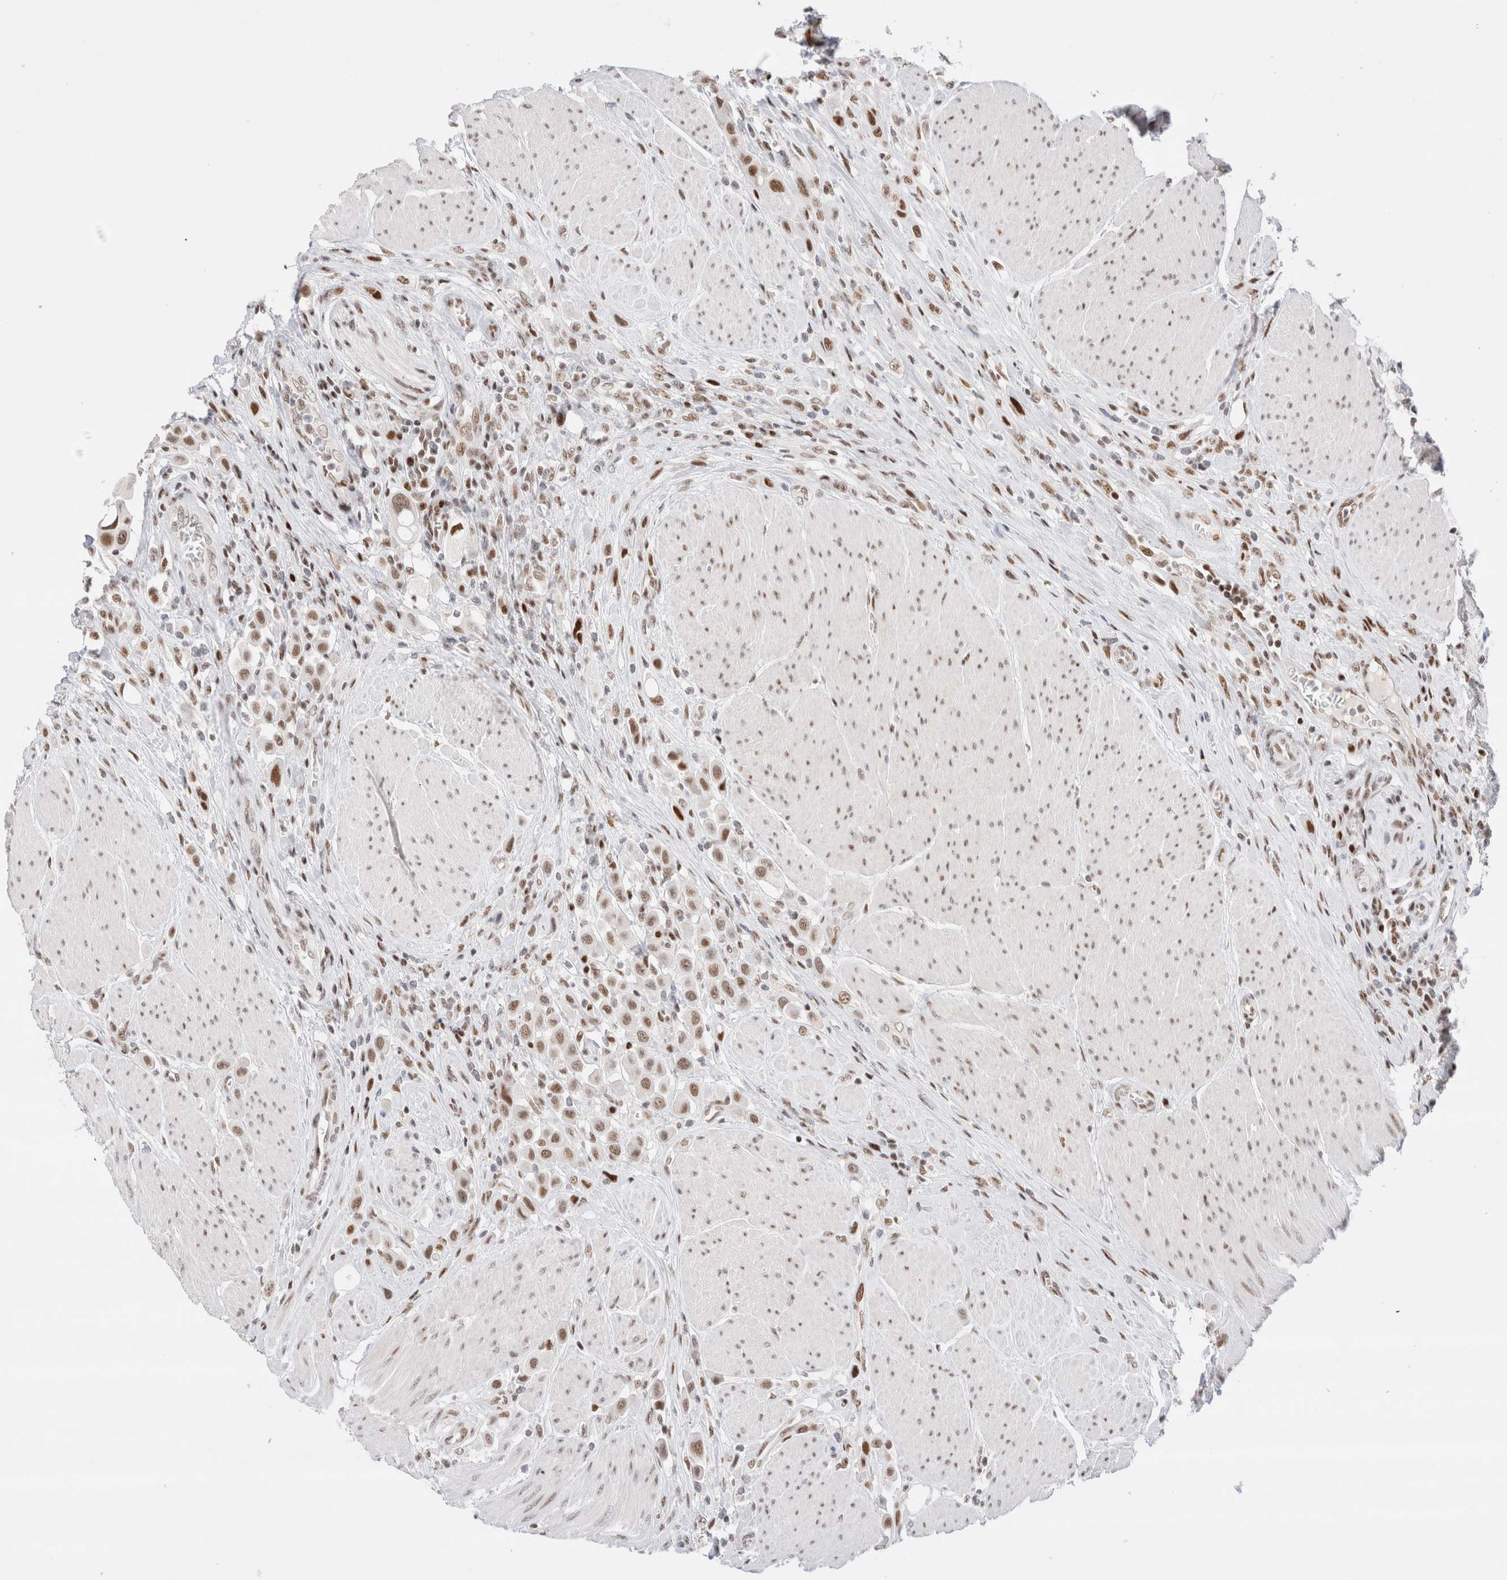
{"staining": {"intensity": "weak", "quantity": ">75%", "location": "nuclear"}, "tissue": "urothelial cancer", "cell_type": "Tumor cells", "image_type": "cancer", "snomed": [{"axis": "morphology", "description": "Urothelial carcinoma, High grade"}, {"axis": "topography", "description": "Urinary bladder"}], "caption": "Protein positivity by IHC demonstrates weak nuclear expression in approximately >75% of tumor cells in urothelial cancer.", "gene": "ZNF282", "patient": {"sex": "male", "age": 50}}